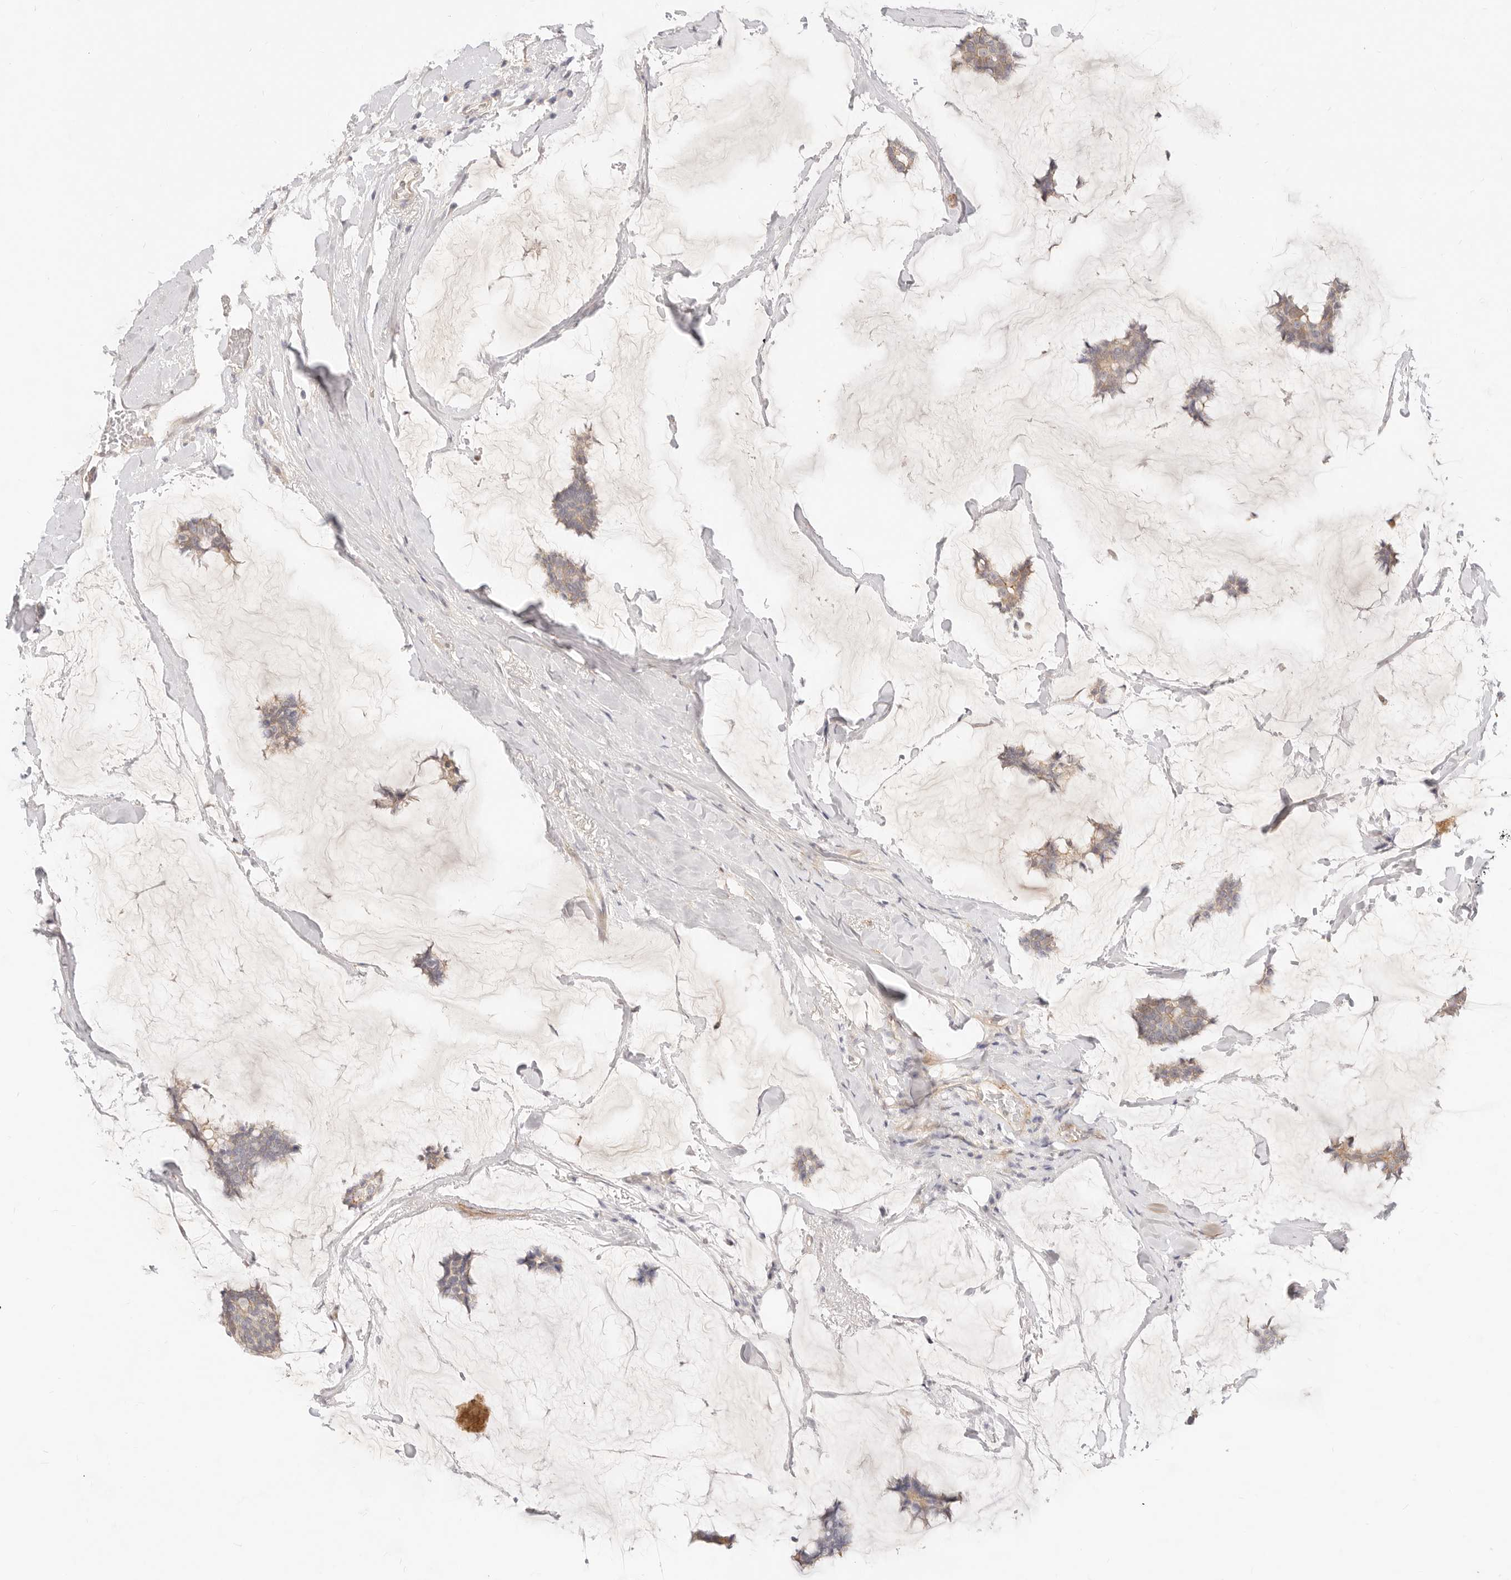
{"staining": {"intensity": "weak", "quantity": ">75%", "location": "cytoplasmic/membranous"}, "tissue": "breast cancer", "cell_type": "Tumor cells", "image_type": "cancer", "snomed": [{"axis": "morphology", "description": "Duct carcinoma"}, {"axis": "topography", "description": "Breast"}], "caption": "Immunohistochemistry histopathology image of neoplastic tissue: breast cancer (intraductal carcinoma) stained using immunohistochemistry shows low levels of weak protein expression localized specifically in the cytoplasmic/membranous of tumor cells, appearing as a cytoplasmic/membranous brown color.", "gene": "UBXN10", "patient": {"sex": "female", "age": 93}}